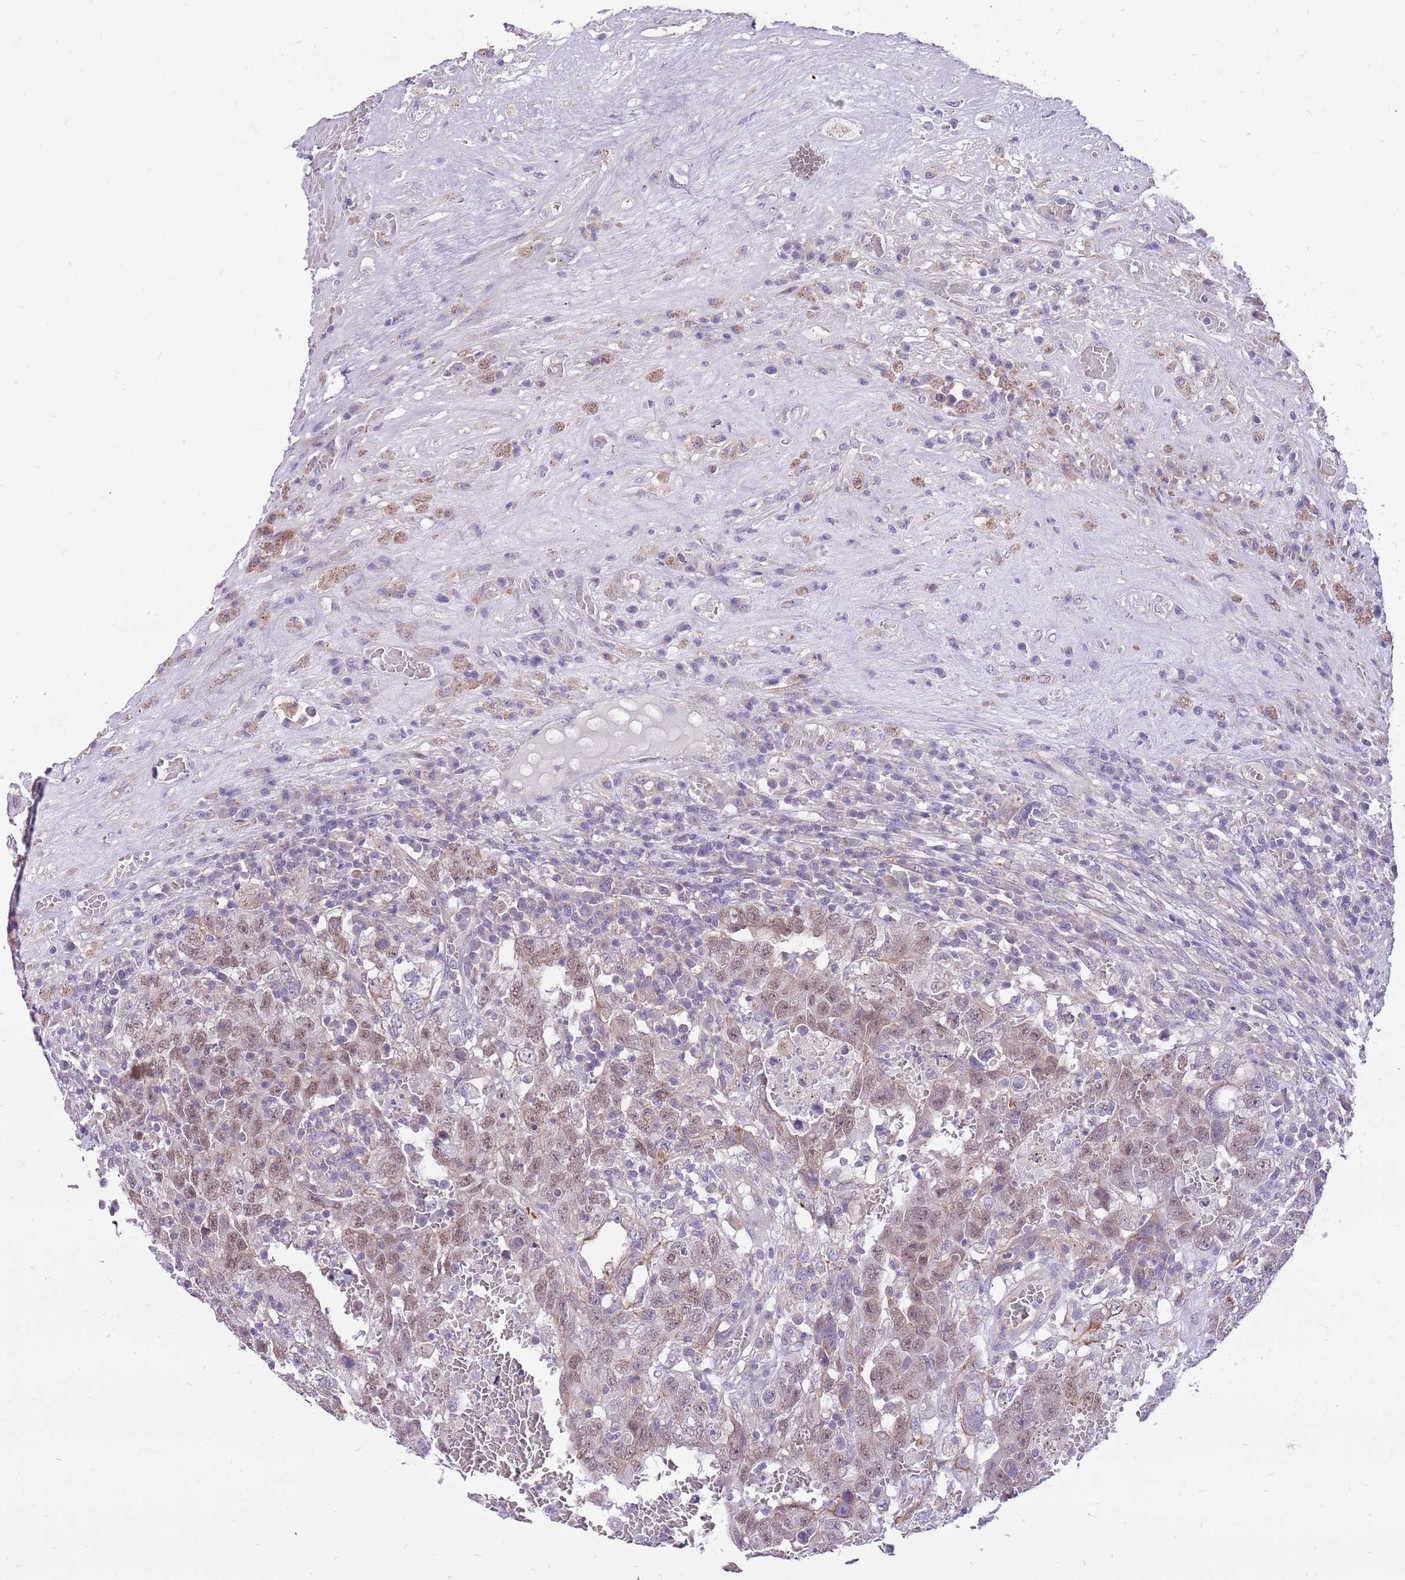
{"staining": {"intensity": "moderate", "quantity": "25%-75%", "location": "cytoplasmic/membranous,nuclear"}, "tissue": "testis cancer", "cell_type": "Tumor cells", "image_type": "cancer", "snomed": [{"axis": "morphology", "description": "Carcinoma, Embryonal, NOS"}, {"axis": "topography", "description": "Testis"}], "caption": "Protein staining of testis cancer (embryonal carcinoma) tissue displays moderate cytoplasmic/membranous and nuclear expression in approximately 25%-75% of tumor cells.", "gene": "WASHC4", "patient": {"sex": "male", "age": 26}}